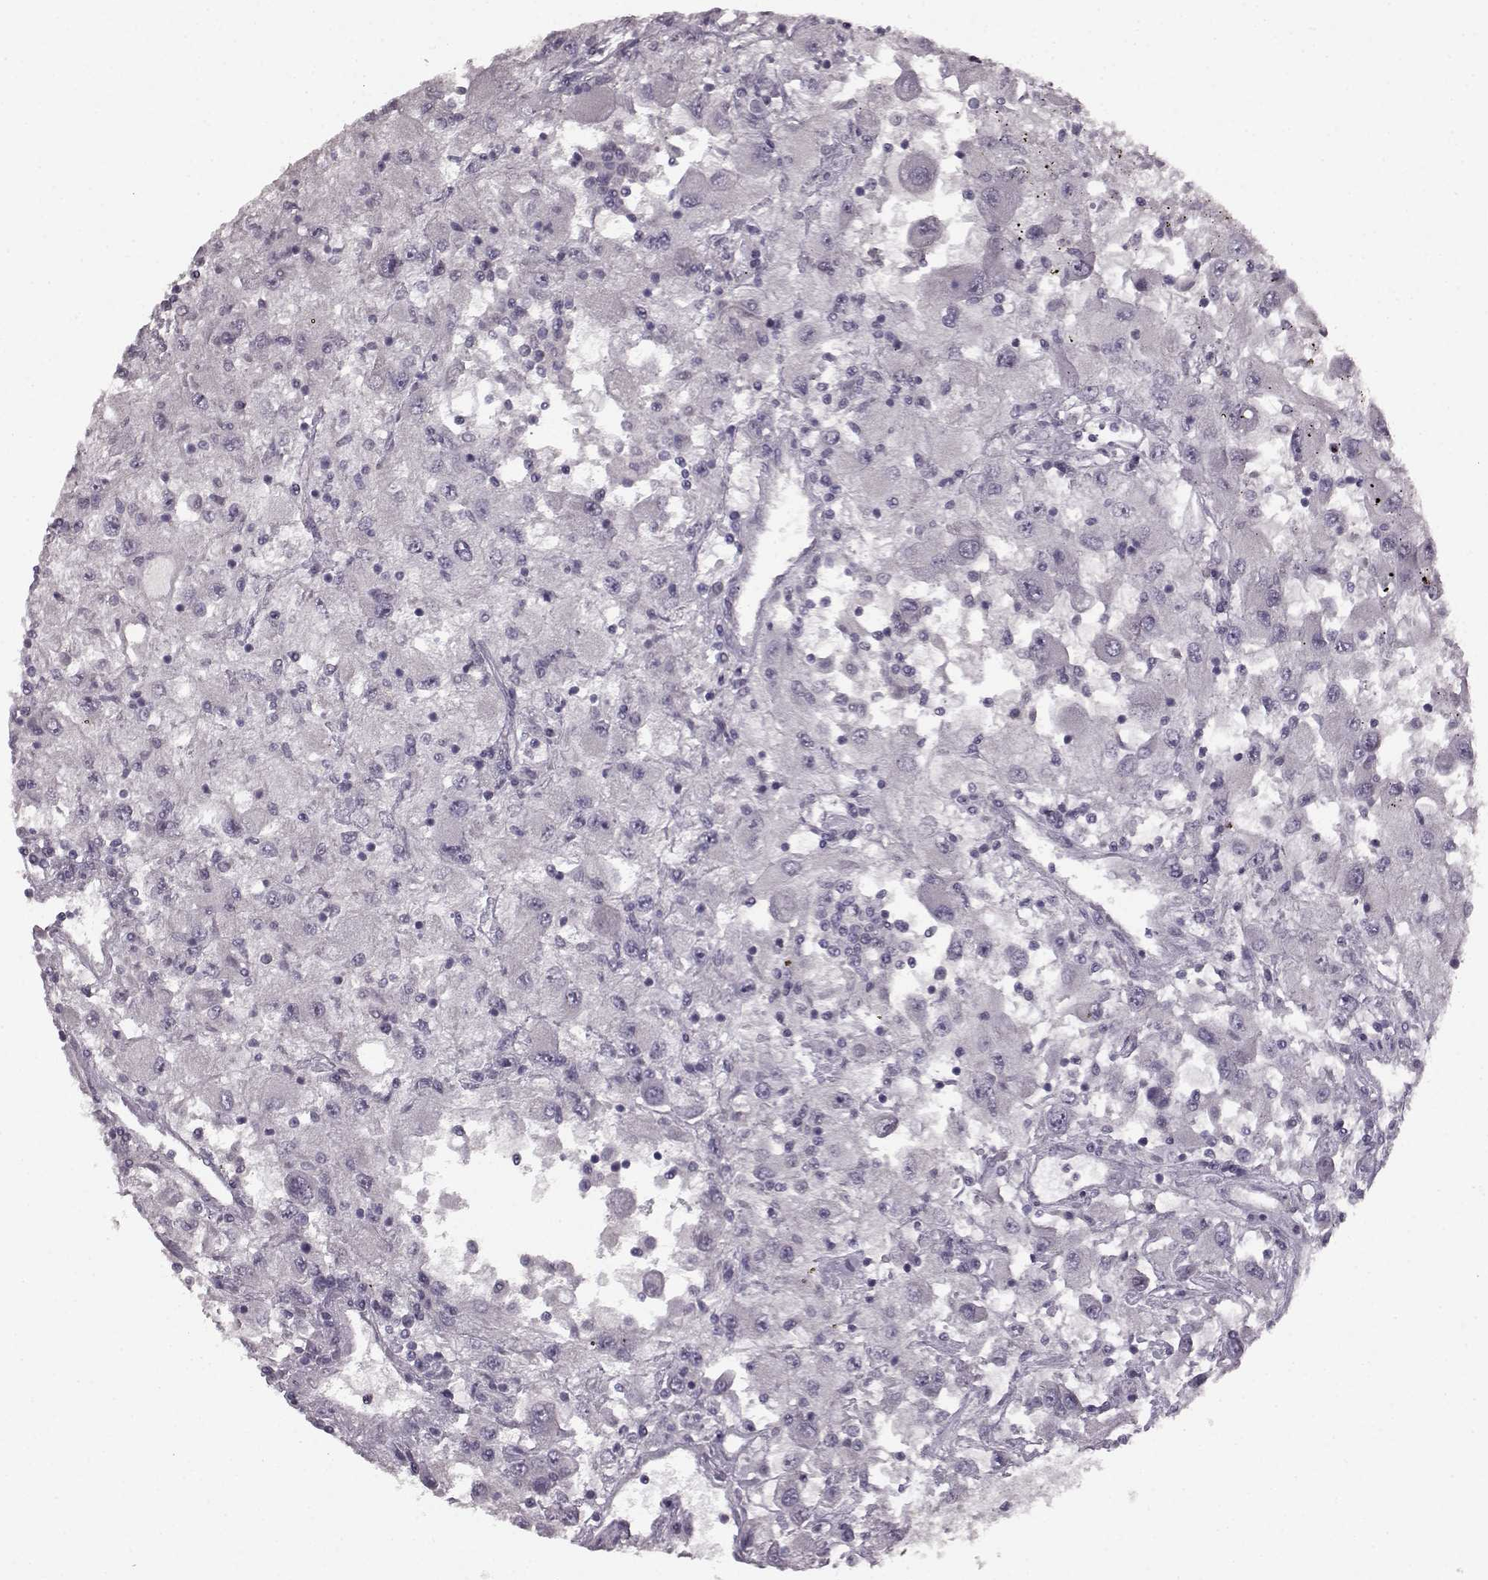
{"staining": {"intensity": "negative", "quantity": "none", "location": "none"}, "tissue": "renal cancer", "cell_type": "Tumor cells", "image_type": "cancer", "snomed": [{"axis": "morphology", "description": "Adenocarcinoma, NOS"}, {"axis": "topography", "description": "Kidney"}], "caption": "Immunohistochemistry micrograph of human renal adenocarcinoma stained for a protein (brown), which reveals no expression in tumor cells. Nuclei are stained in blue.", "gene": "LHB", "patient": {"sex": "female", "age": 67}}